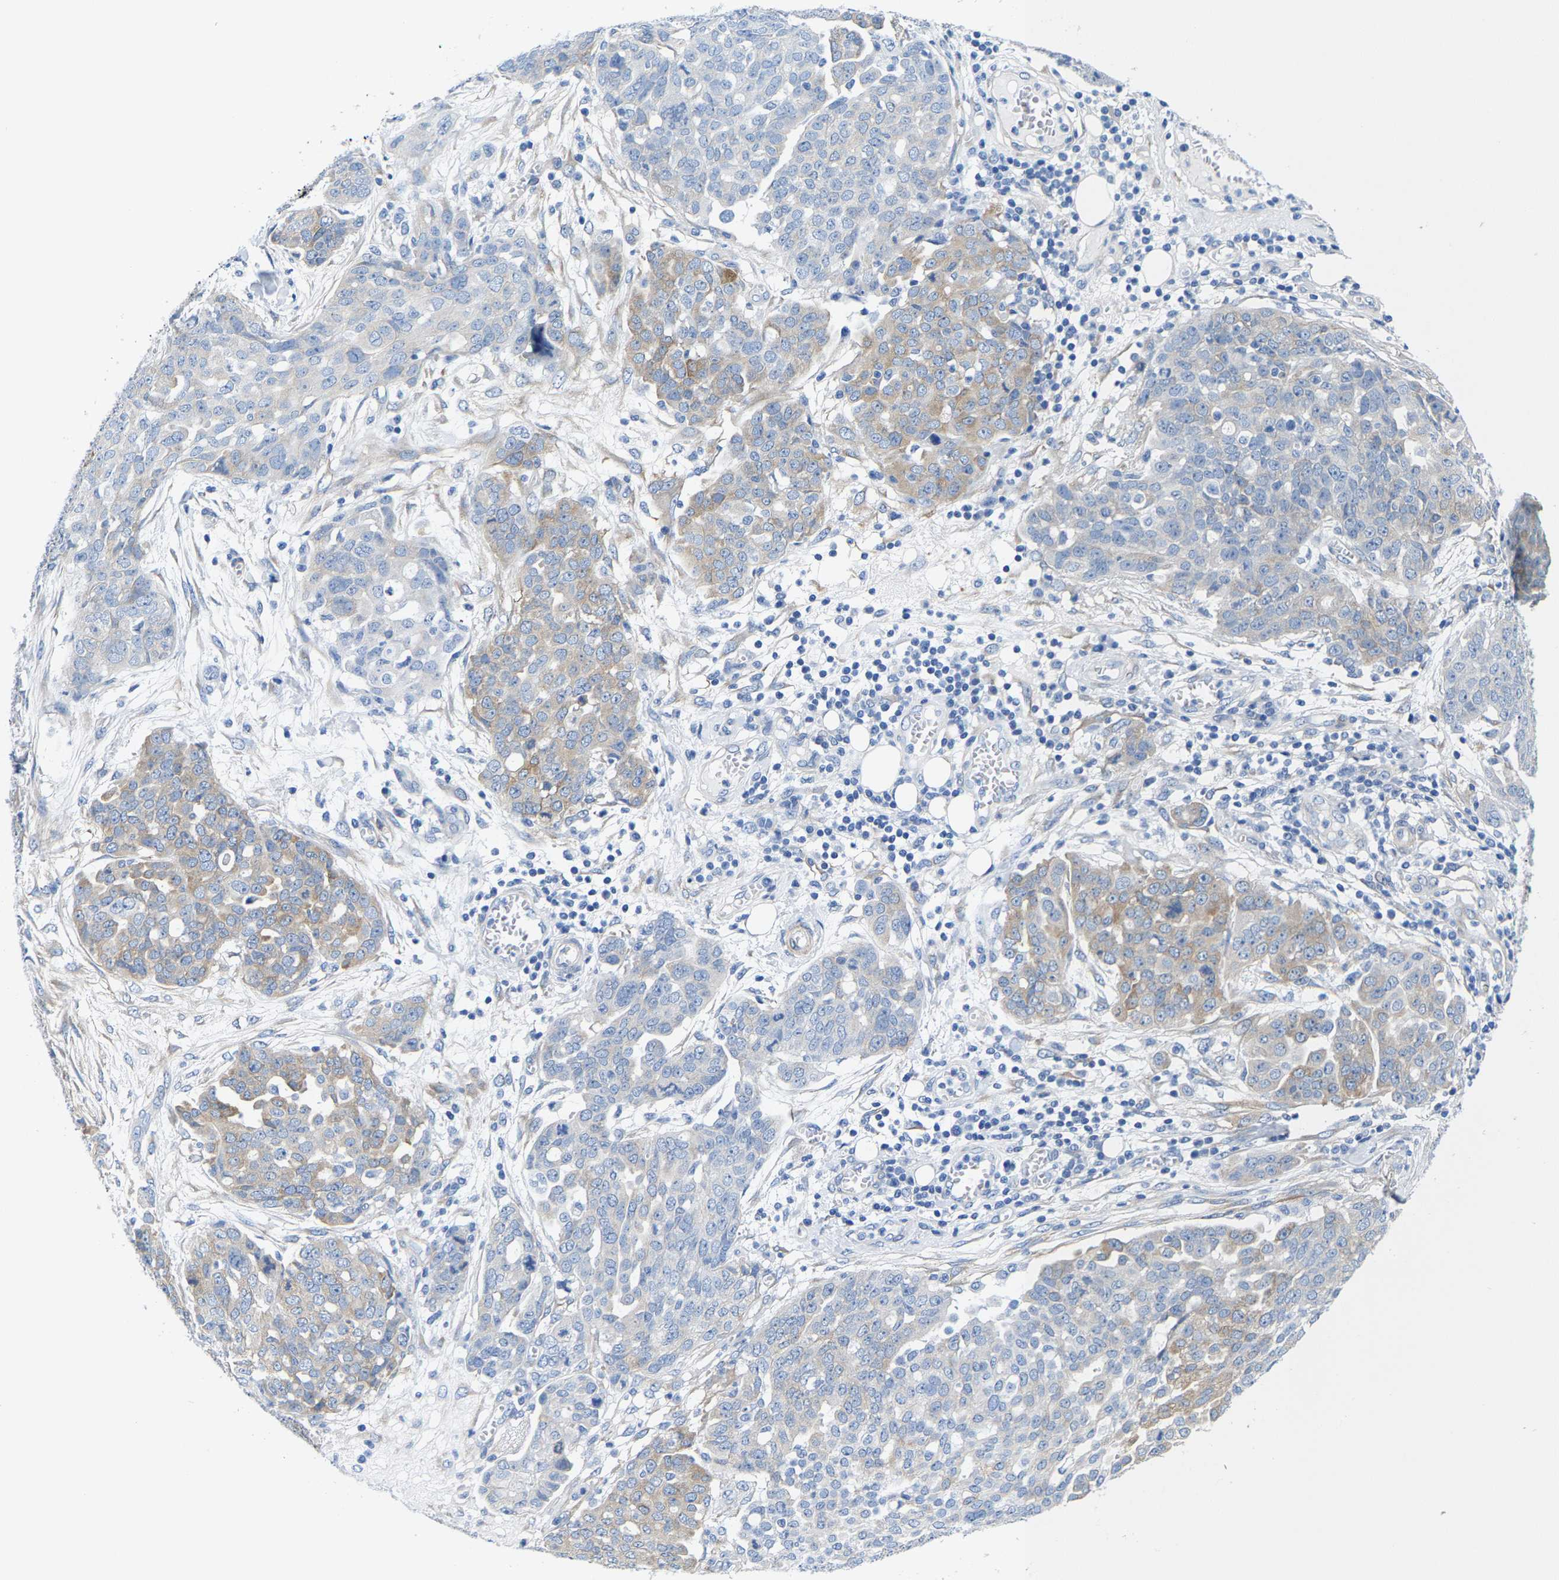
{"staining": {"intensity": "weak", "quantity": "25%-75%", "location": "cytoplasmic/membranous"}, "tissue": "ovarian cancer", "cell_type": "Tumor cells", "image_type": "cancer", "snomed": [{"axis": "morphology", "description": "Cystadenocarcinoma, serous, NOS"}, {"axis": "topography", "description": "Soft tissue"}, {"axis": "topography", "description": "Ovary"}], "caption": "Protein expression by immunohistochemistry demonstrates weak cytoplasmic/membranous staining in approximately 25%-75% of tumor cells in ovarian serous cystadenocarcinoma.", "gene": "DSCAM", "patient": {"sex": "female", "age": 57}}